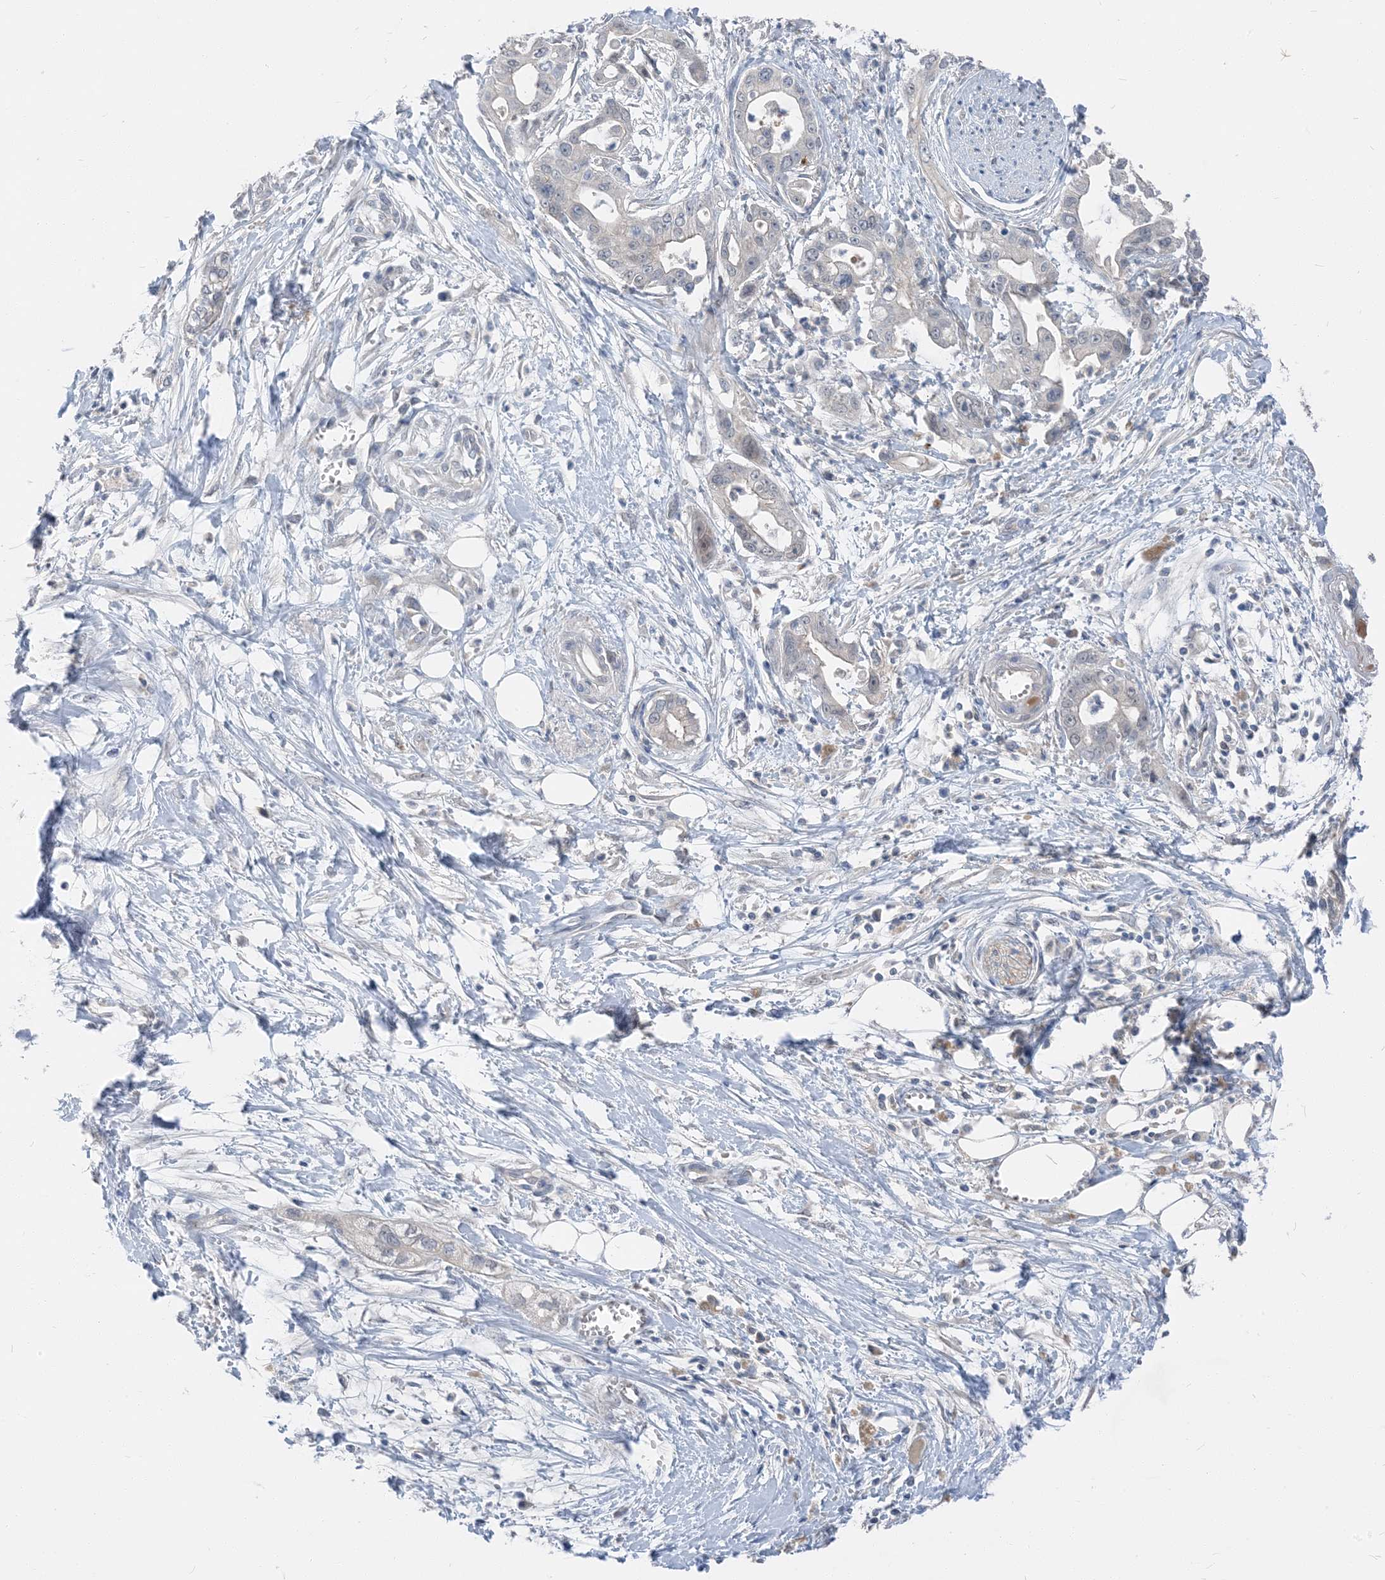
{"staining": {"intensity": "negative", "quantity": "none", "location": "none"}, "tissue": "pancreatic cancer", "cell_type": "Tumor cells", "image_type": "cancer", "snomed": [{"axis": "morphology", "description": "Adenocarcinoma, NOS"}, {"axis": "topography", "description": "Pancreas"}], "caption": "There is no significant expression in tumor cells of pancreatic cancer. Nuclei are stained in blue.", "gene": "NCOA7", "patient": {"sex": "male", "age": 68}}